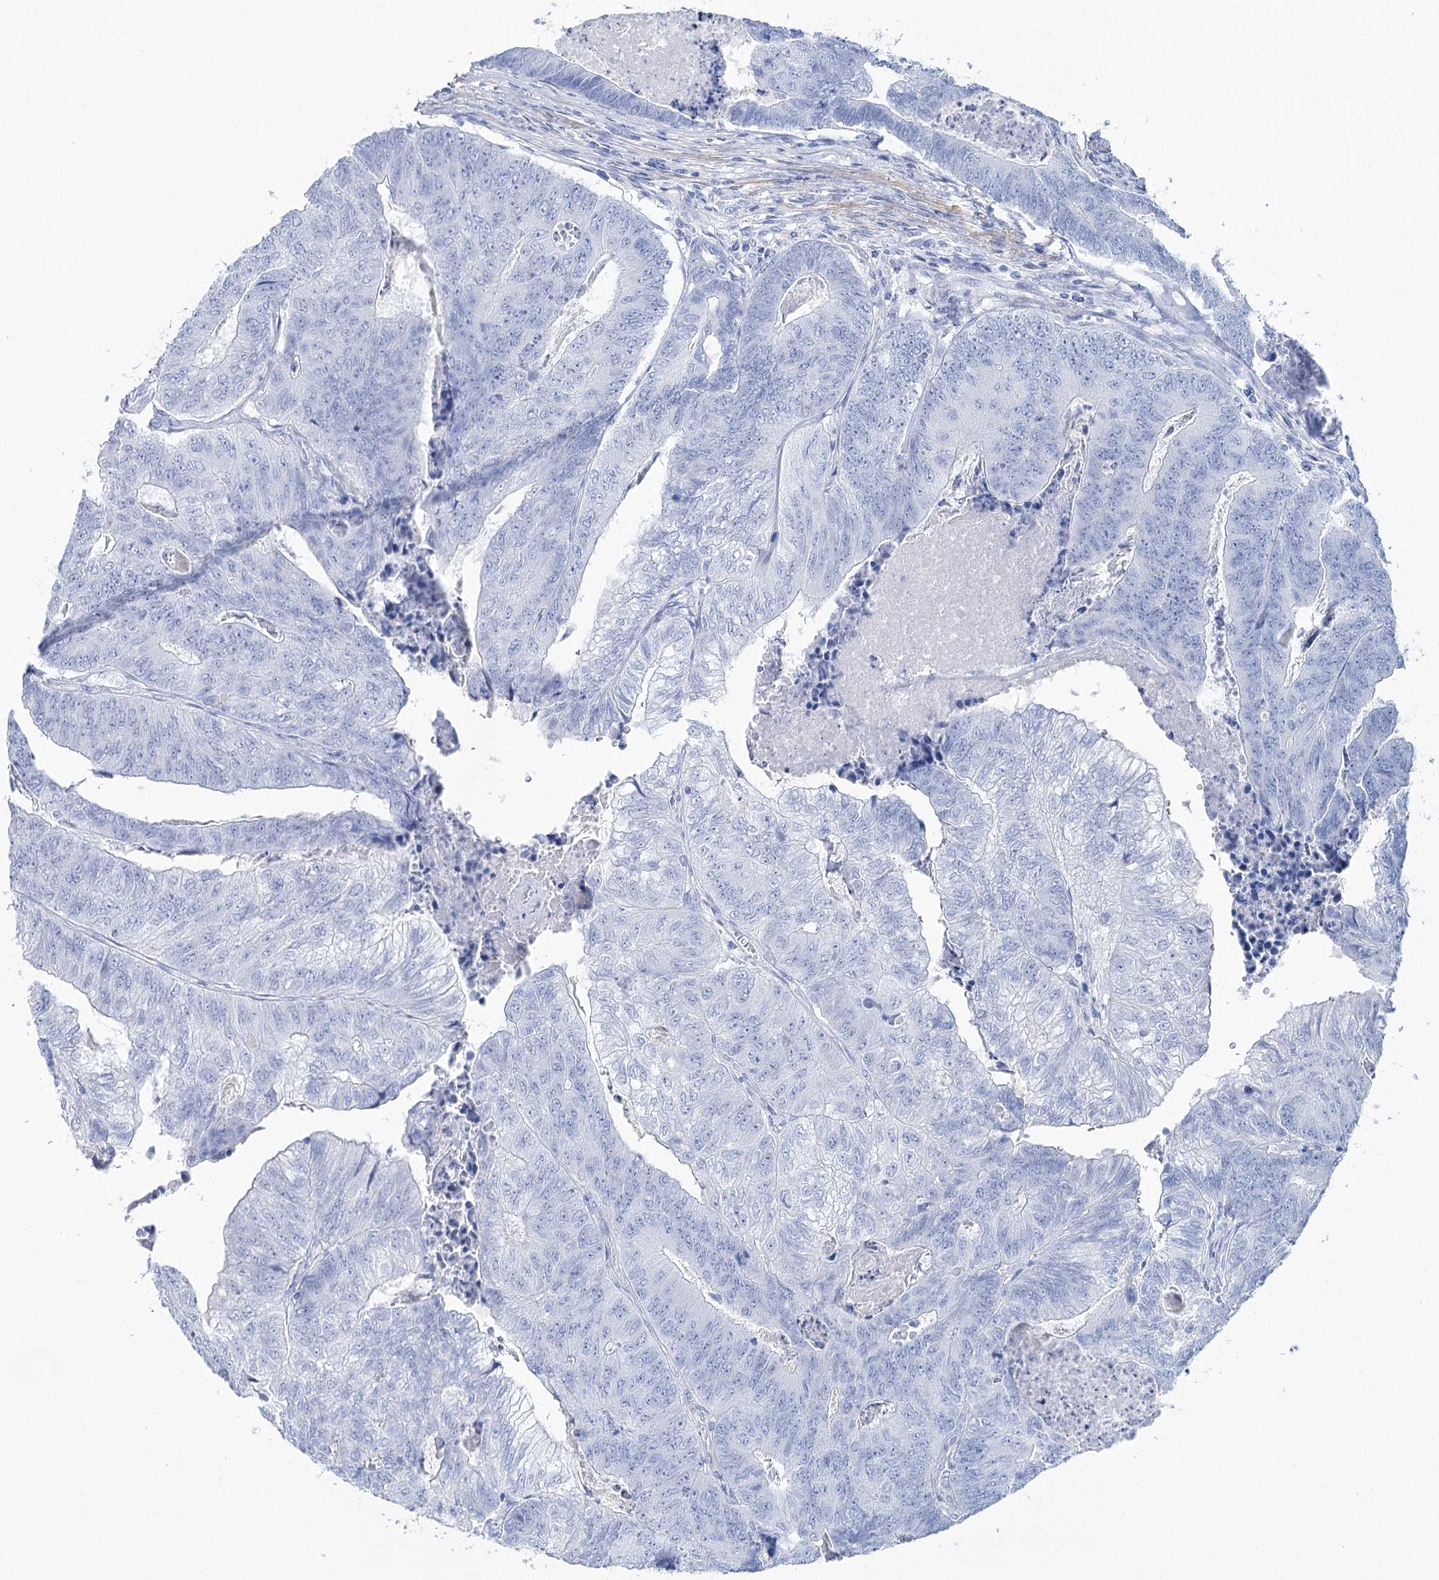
{"staining": {"intensity": "negative", "quantity": "none", "location": "none"}, "tissue": "colorectal cancer", "cell_type": "Tumor cells", "image_type": "cancer", "snomed": [{"axis": "morphology", "description": "Adenocarcinoma, NOS"}, {"axis": "topography", "description": "Colon"}], "caption": "Immunohistochemistry (IHC) photomicrograph of neoplastic tissue: human colorectal cancer (adenocarcinoma) stained with DAB displays no significant protein positivity in tumor cells.", "gene": "CSN3", "patient": {"sex": "female", "age": 67}}